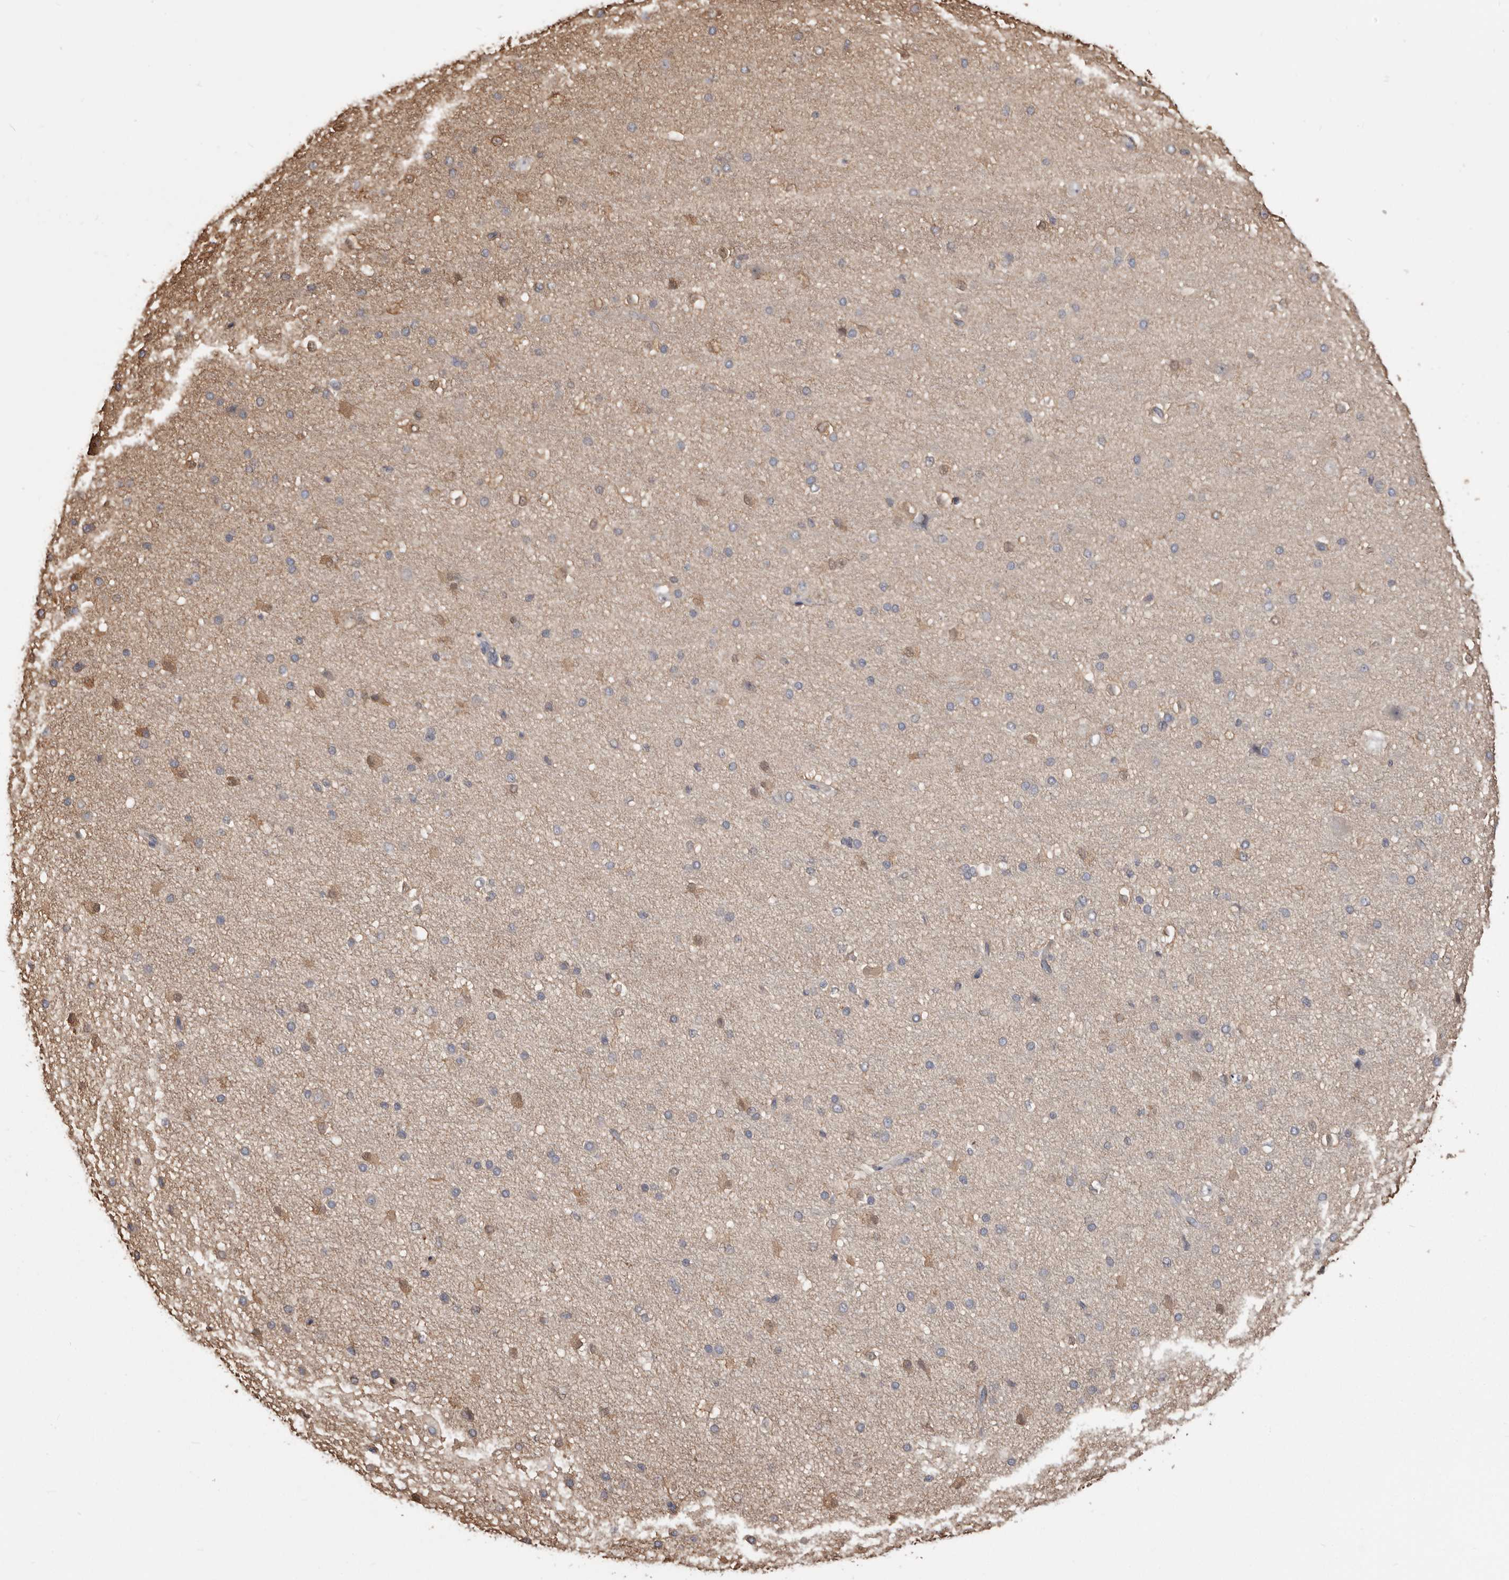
{"staining": {"intensity": "weak", "quantity": ">75%", "location": "cytoplasmic/membranous"}, "tissue": "cerebral cortex", "cell_type": "Endothelial cells", "image_type": "normal", "snomed": [{"axis": "morphology", "description": "Normal tissue, NOS"}, {"axis": "morphology", "description": "Developmental malformation"}, {"axis": "topography", "description": "Cerebral cortex"}], "caption": "Unremarkable cerebral cortex demonstrates weak cytoplasmic/membranous expression in about >75% of endothelial cells (DAB IHC with brightfield microscopy, high magnification)..", "gene": "PKM", "patient": {"sex": "female", "age": 30}}